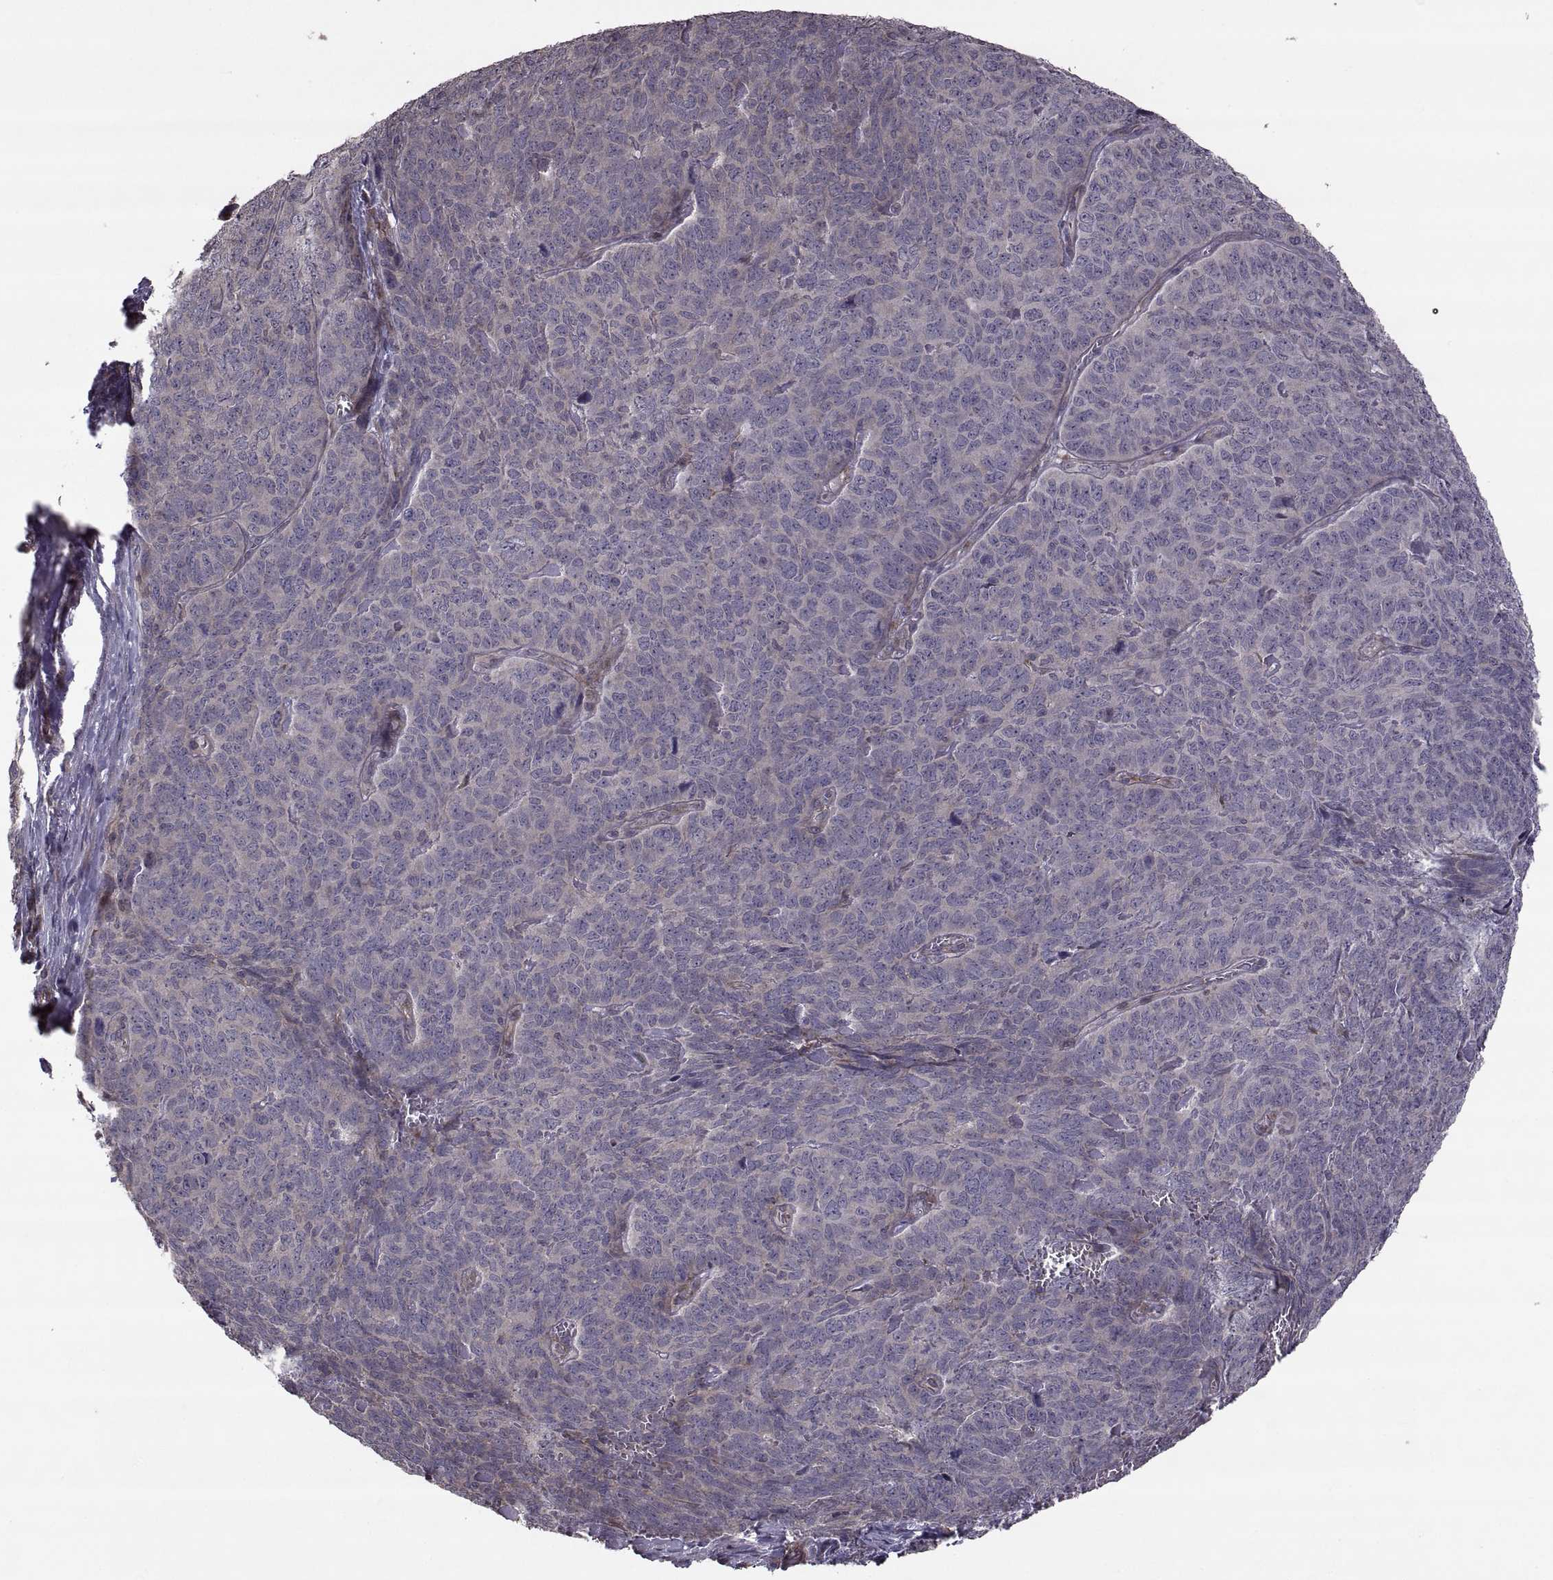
{"staining": {"intensity": "negative", "quantity": "none", "location": "none"}, "tissue": "skin cancer", "cell_type": "Tumor cells", "image_type": "cancer", "snomed": [{"axis": "morphology", "description": "Squamous cell carcinoma, NOS"}, {"axis": "topography", "description": "Skin"}, {"axis": "topography", "description": "Anal"}], "caption": "A high-resolution photomicrograph shows IHC staining of skin squamous cell carcinoma, which reveals no significant staining in tumor cells.", "gene": "PMM2", "patient": {"sex": "female", "age": 51}}